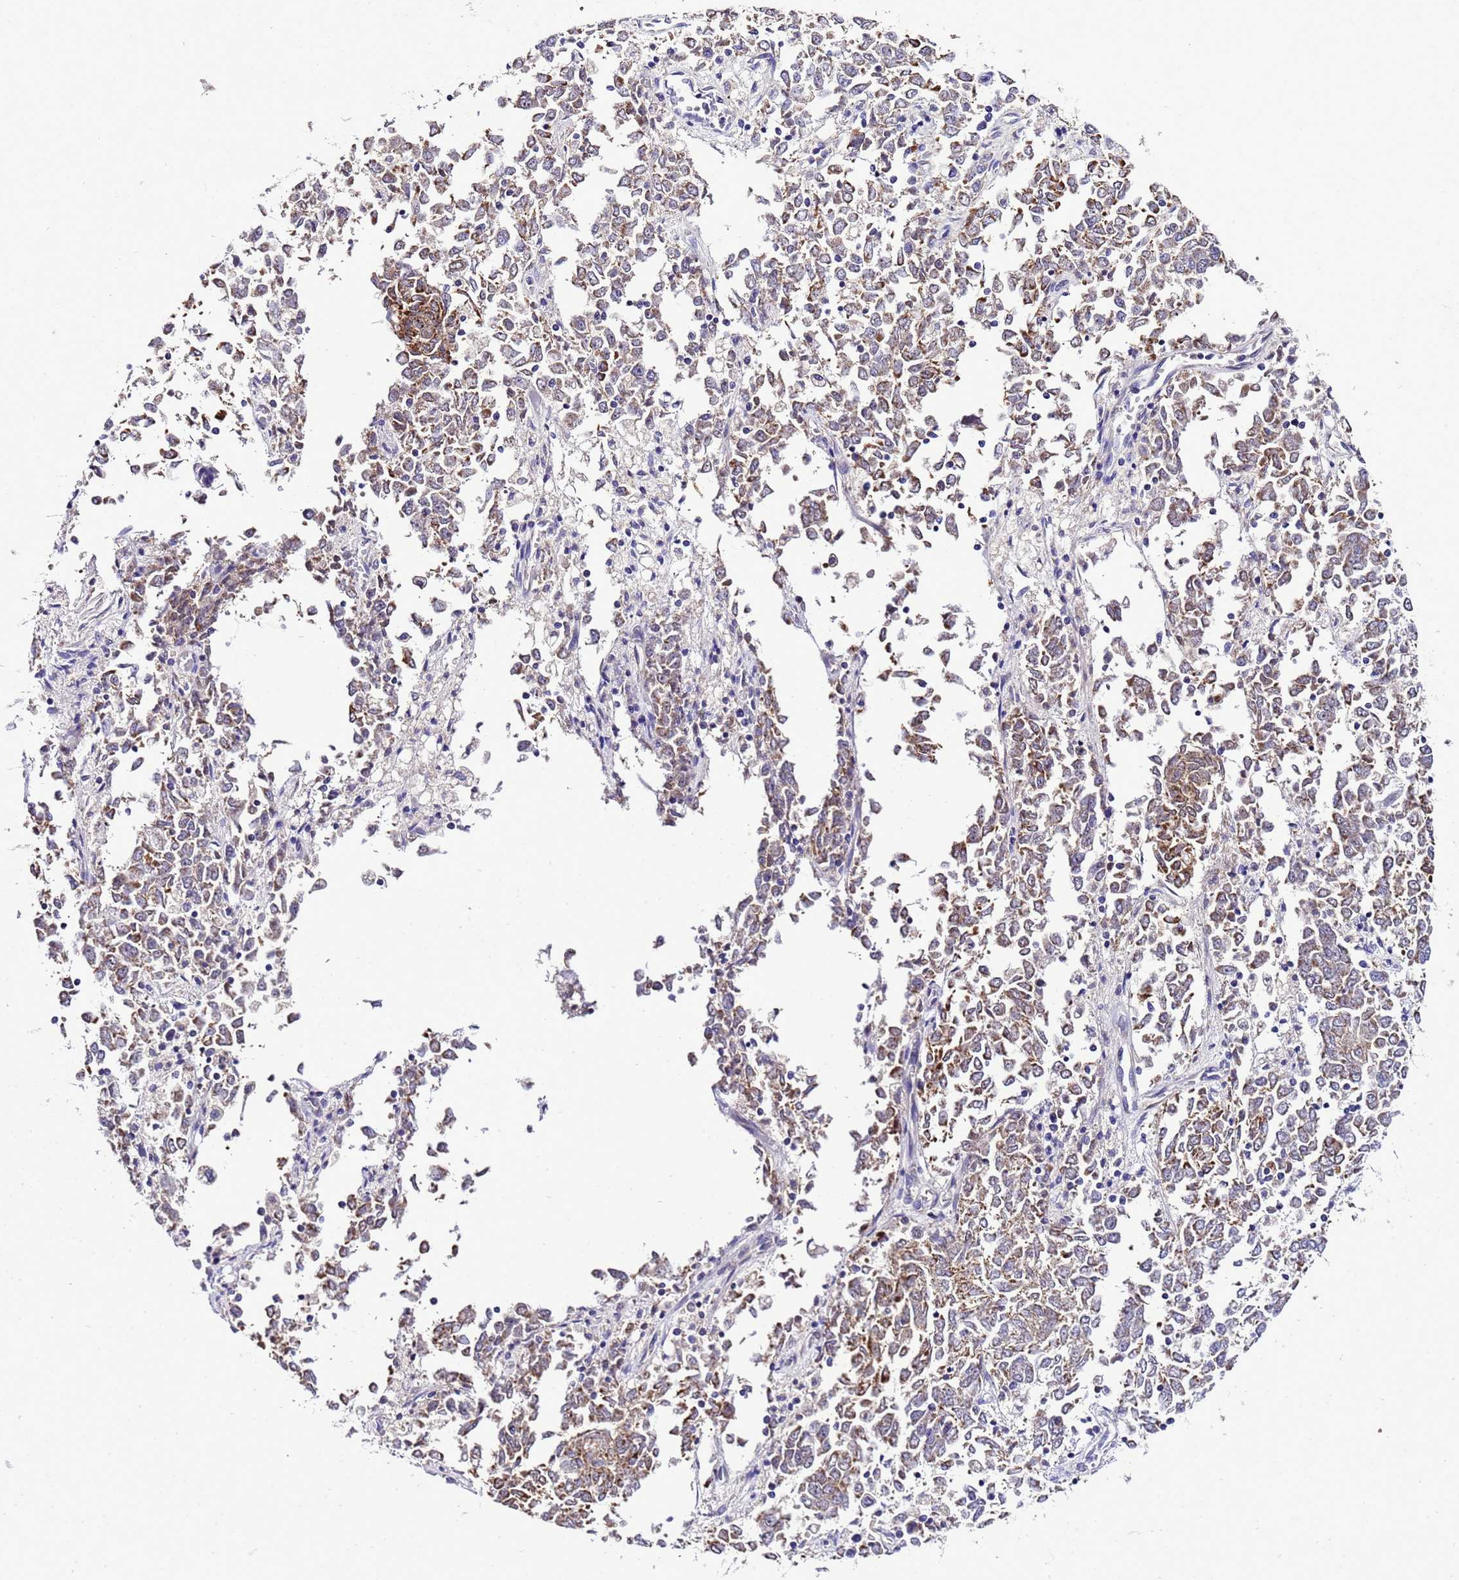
{"staining": {"intensity": "moderate", "quantity": ">75%", "location": "cytoplasmic/membranous"}, "tissue": "endometrial cancer", "cell_type": "Tumor cells", "image_type": "cancer", "snomed": [{"axis": "morphology", "description": "Adenocarcinoma, NOS"}, {"axis": "topography", "description": "Endometrium"}], "caption": "Endometrial cancer stained with a brown dye reveals moderate cytoplasmic/membranous positive staining in approximately >75% of tumor cells.", "gene": "DPH6", "patient": {"sex": "female", "age": 80}}